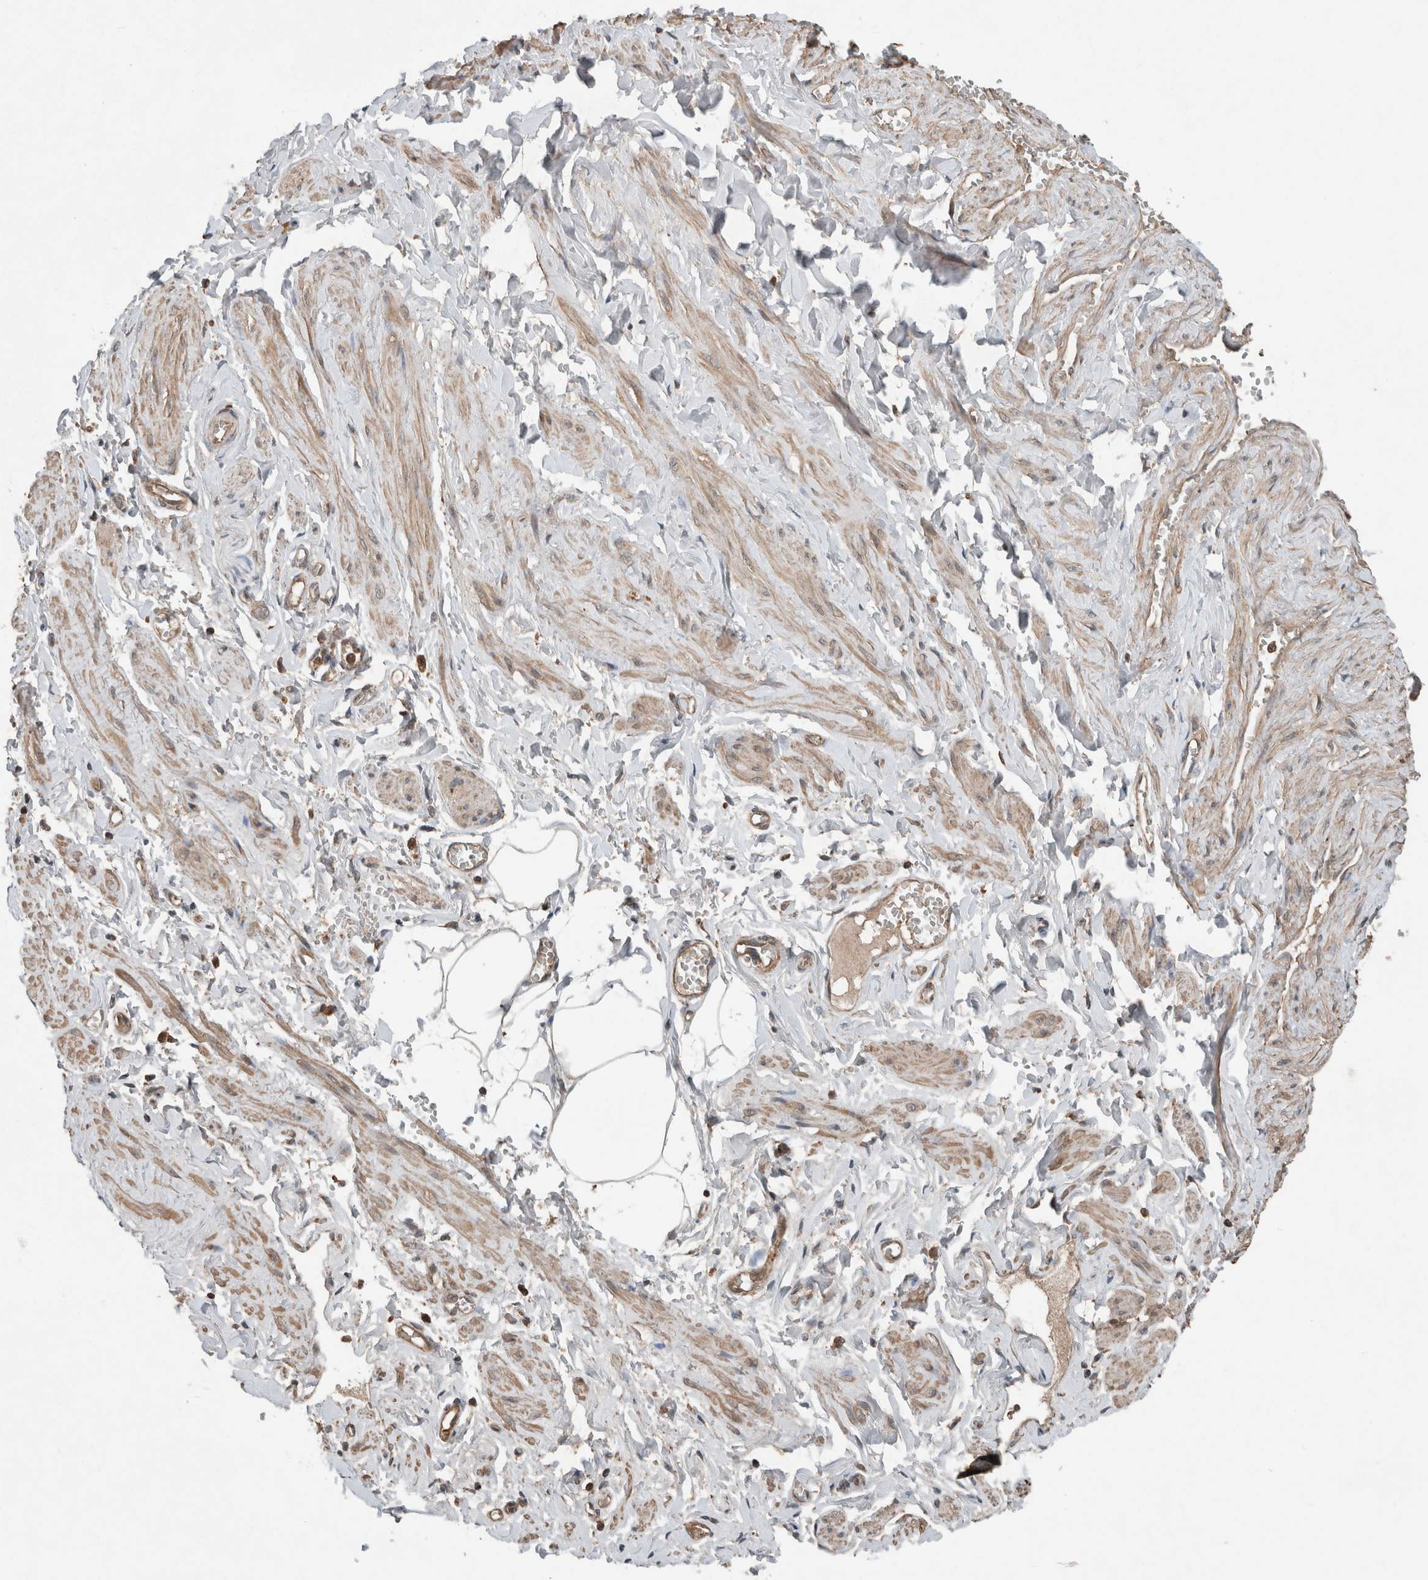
{"staining": {"intensity": "moderate", "quantity": "25%-75%", "location": "cytoplasmic/membranous"}, "tissue": "adipose tissue", "cell_type": "Adipocytes", "image_type": "normal", "snomed": [{"axis": "morphology", "description": "Normal tissue, NOS"}, {"axis": "topography", "description": "Vascular tissue"}, {"axis": "topography", "description": "Fallopian tube"}, {"axis": "topography", "description": "Ovary"}], "caption": "Immunohistochemical staining of unremarkable human adipose tissue displays medium levels of moderate cytoplasmic/membranous positivity in about 25%-75% of adipocytes.", "gene": "KLK14", "patient": {"sex": "female", "age": 67}}